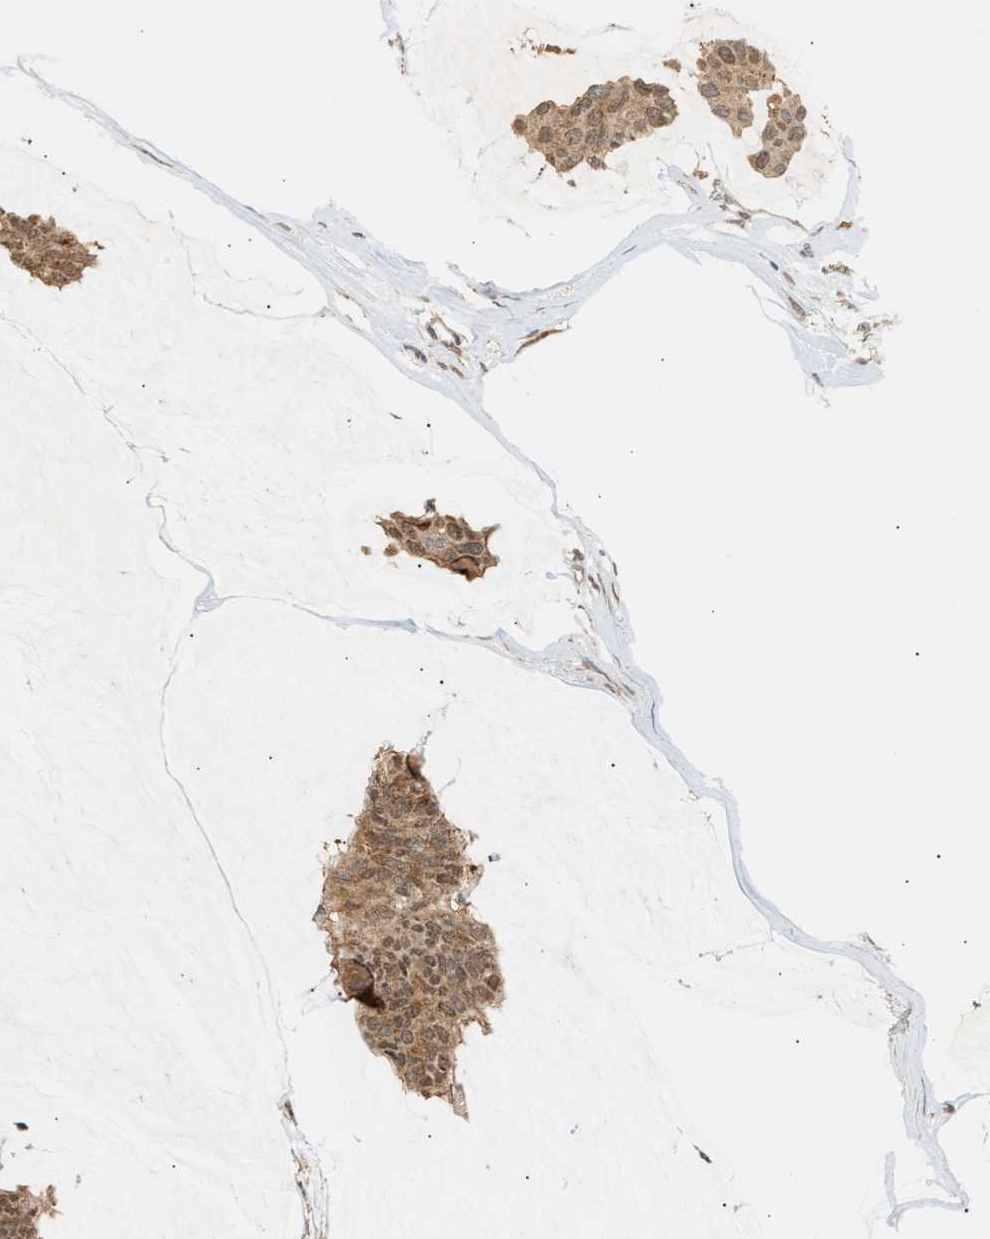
{"staining": {"intensity": "moderate", "quantity": ">75%", "location": "cytoplasmic/membranous,nuclear"}, "tissue": "breast cancer", "cell_type": "Tumor cells", "image_type": "cancer", "snomed": [{"axis": "morphology", "description": "Duct carcinoma"}, {"axis": "topography", "description": "Breast"}], "caption": "Breast cancer (invasive ductal carcinoma) was stained to show a protein in brown. There is medium levels of moderate cytoplasmic/membranous and nuclear positivity in about >75% of tumor cells.", "gene": "ABHD5", "patient": {"sex": "female", "age": 93}}